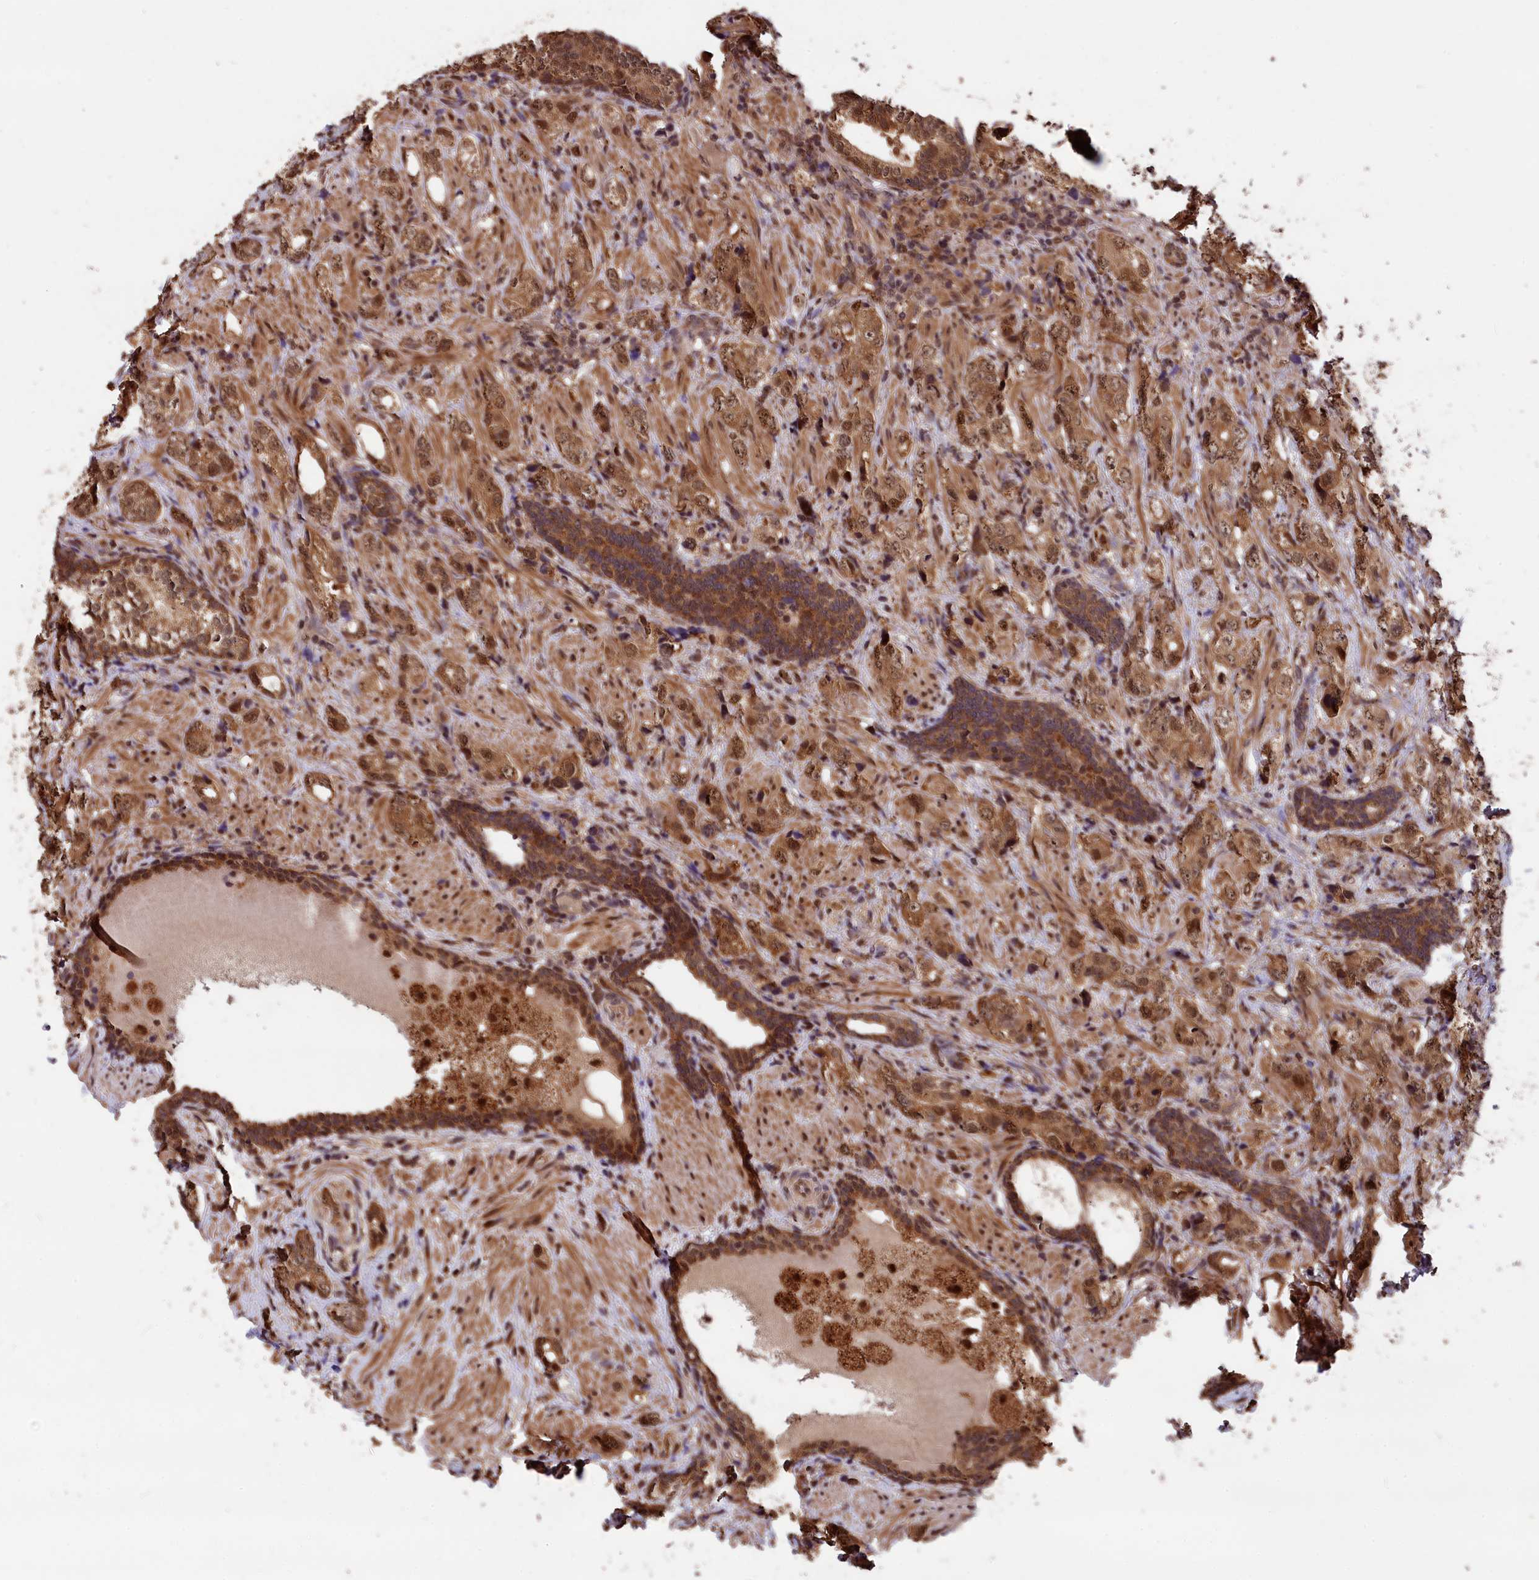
{"staining": {"intensity": "moderate", "quantity": ">75%", "location": "cytoplasmic/membranous,nuclear"}, "tissue": "prostate cancer", "cell_type": "Tumor cells", "image_type": "cancer", "snomed": [{"axis": "morphology", "description": "Adenocarcinoma, High grade"}, {"axis": "topography", "description": "Prostate"}], "caption": "Protein staining demonstrates moderate cytoplasmic/membranous and nuclear positivity in approximately >75% of tumor cells in prostate cancer (adenocarcinoma (high-grade)).", "gene": "ADRM1", "patient": {"sex": "male", "age": 63}}